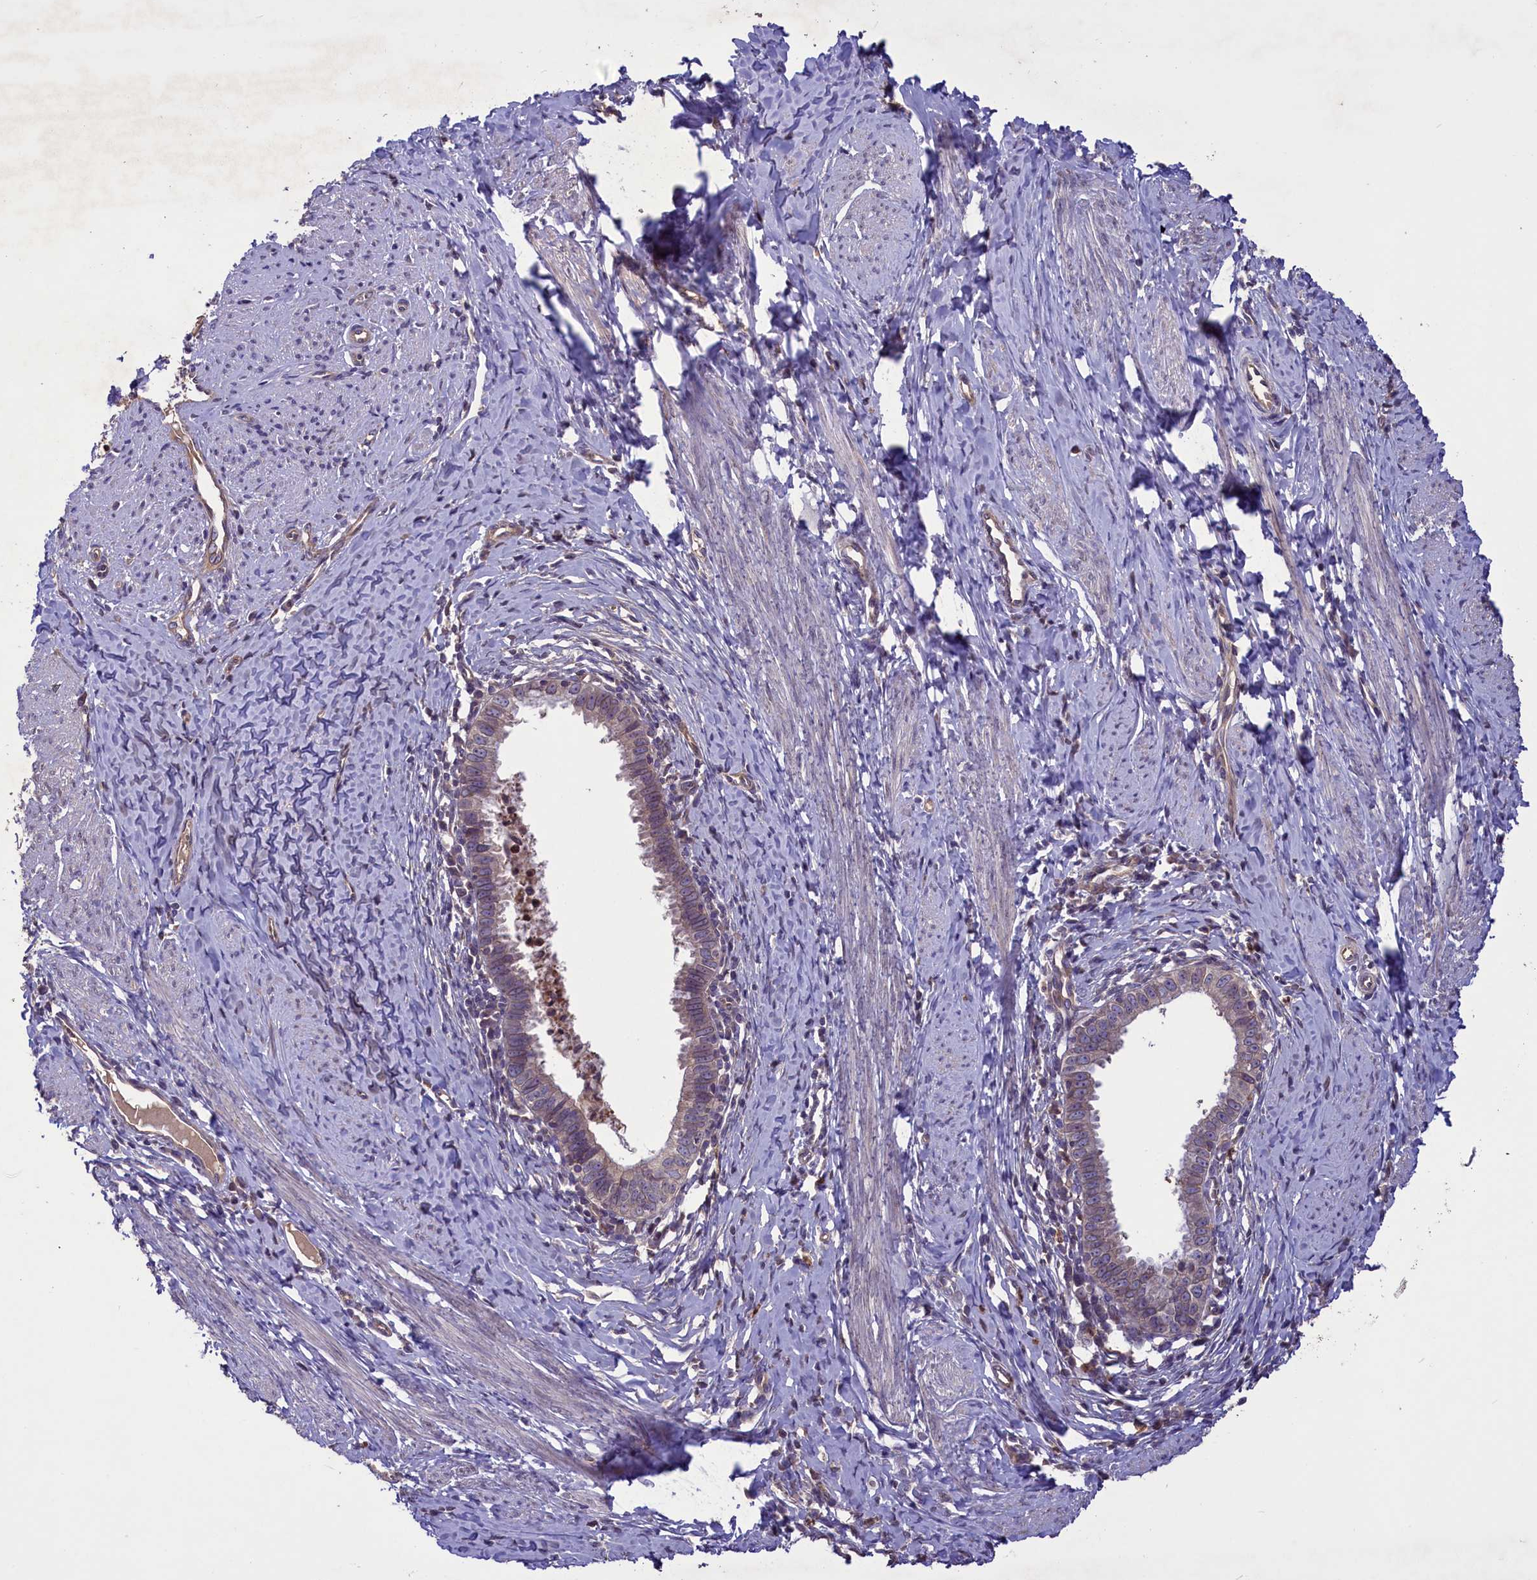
{"staining": {"intensity": "negative", "quantity": "none", "location": "none"}, "tissue": "cervical cancer", "cell_type": "Tumor cells", "image_type": "cancer", "snomed": [{"axis": "morphology", "description": "Adenocarcinoma, NOS"}, {"axis": "topography", "description": "Cervix"}], "caption": "DAB (3,3'-diaminobenzidine) immunohistochemical staining of human cervical cancer exhibits no significant expression in tumor cells. Nuclei are stained in blue.", "gene": "CCDC125", "patient": {"sex": "female", "age": 36}}